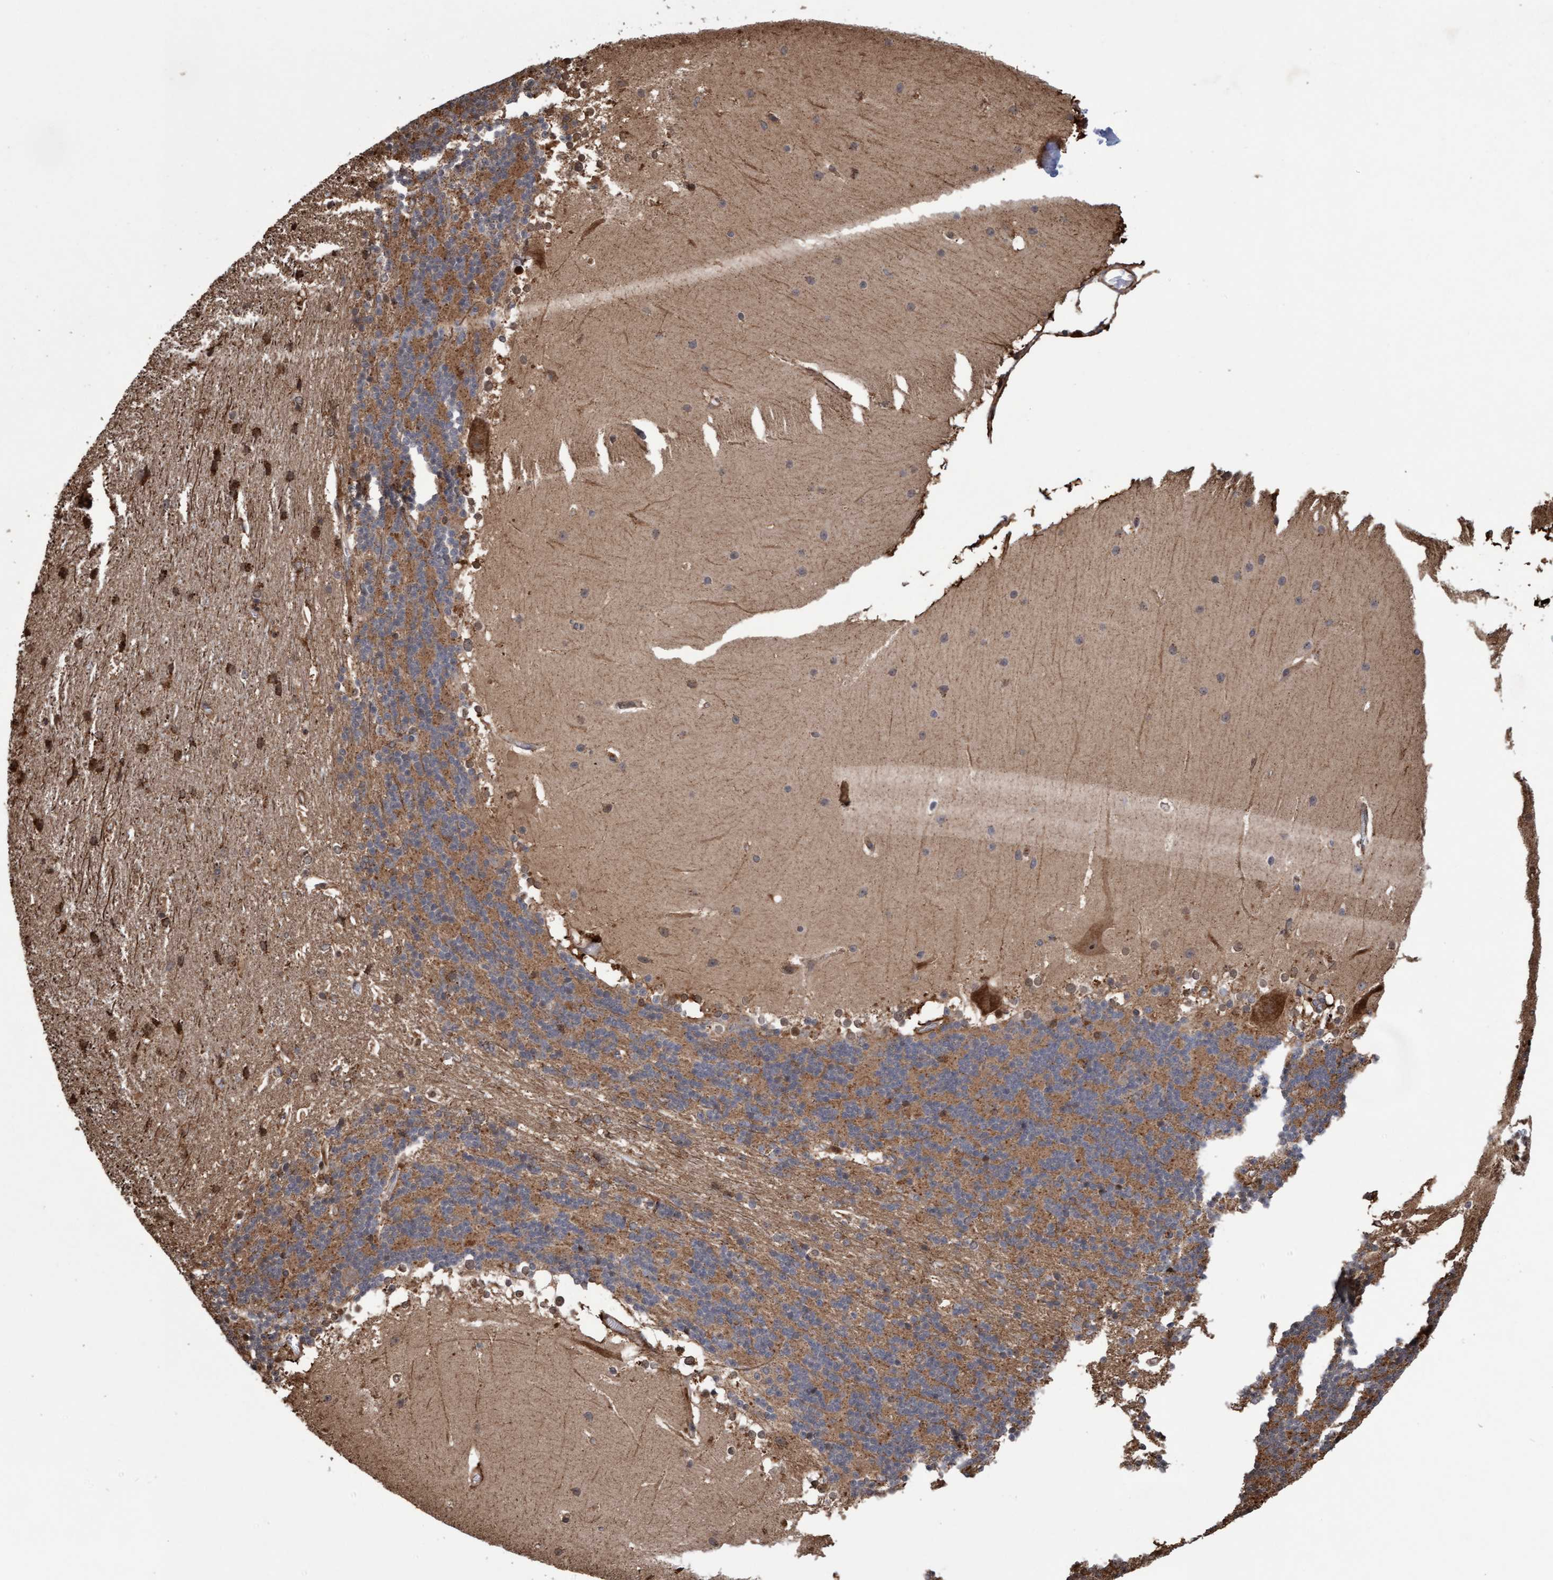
{"staining": {"intensity": "moderate", "quantity": ">75%", "location": "cytoplasmic/membranous"}, "tissue": "cerebellum", "cell_type": "Cells in granular layer", "image_type": "normal", "snomed": [{"axis": "morphology", "description": "Normal tissue, NOS"}, {"axis": "topography", "description": "Cerebellum"}], "caption": "High-magnification brightfield microscopy of normal cerebellum stained with DAB (brown) and counterstained with hematoxylin (blue). cells in granular layer exhibit moderate cytoplasmic/membranous positivity is identified in about>75% of cells.", "gene": "PECR", "patient": {"sex": "female", "age": 19}}